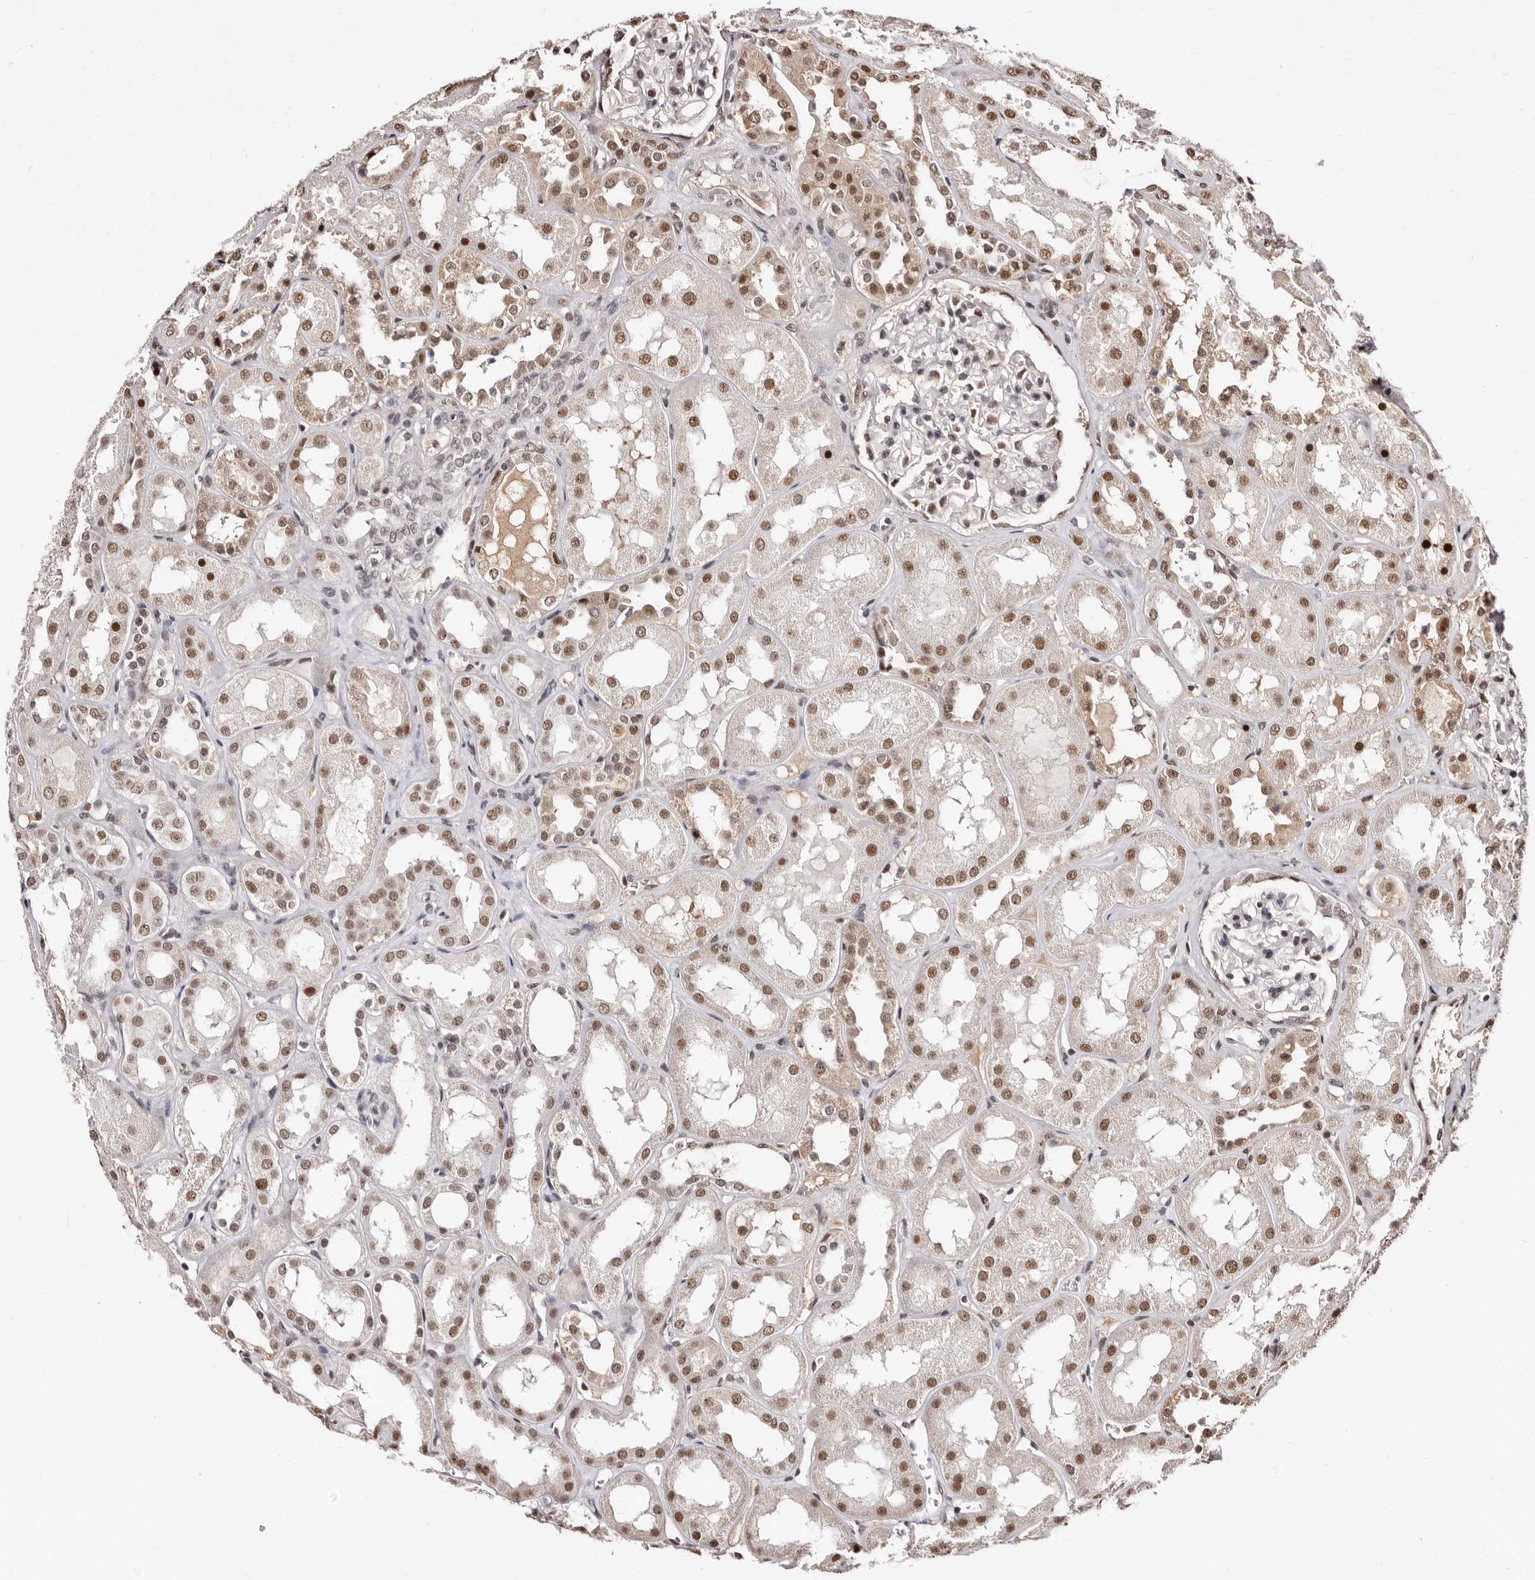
{"staining": {"intensity": "moderate", "quantity": "<25%", "location": "nuclear"}, "tissue": "kidney", "cell_type": "Cells in glomeruli", "image_type": "normal", "snomed": [{"axis": "morphology", "description": "Normal tissue, NOS"}, {"axis": "topography", "description": "Kidney"}], "caption": "IHC photomicrograph of normal kidney: human kidney stained using immunohistochemistry (IHC) exhibits low levels of moderate protein expression localized specifically in the nuclear of cells in glomeruli, appearing as a nuclear brown color.", "gene": "ANAPC11", "patient": {"sex": "male", "age": 70}}